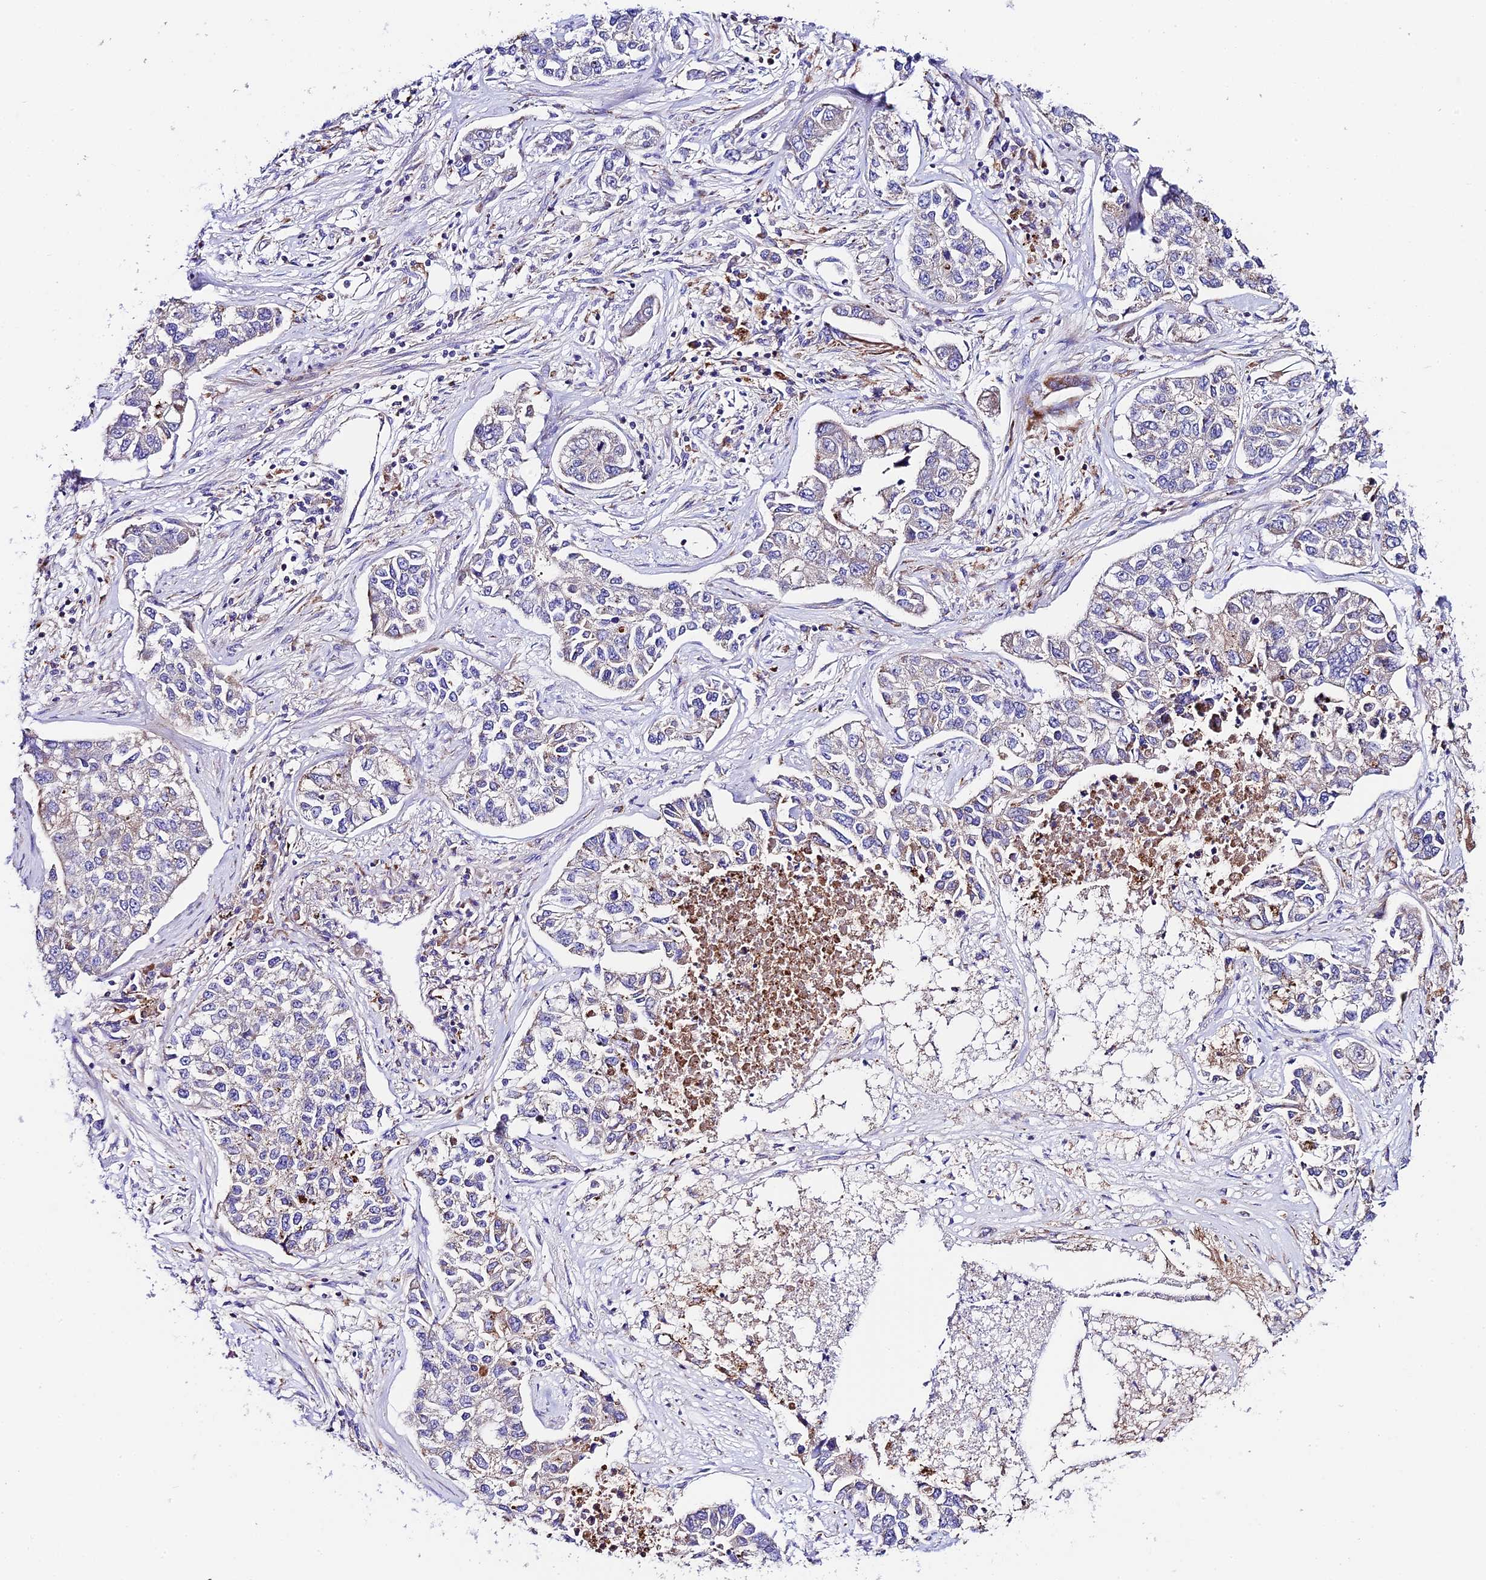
{"staining": {"intensity": "negative", "quantity": "none", "location": "none"}, "tissue": "lung cancer", "cell_type": "Tumor cells", "image_type": "cancer", "snomed": [{"axis": "morphology", "description": "Adenocarcinoma, NOS"}, {"axis": "topography", "description": "Lung"}], "caption": "DAB (3,3'-diaminobenzidine) immunohistochemical staining of human lung adenocarcinoma demonstrates no significant staining in tumor cells. (Immunohistochemistry, brightfield microscopy, high magnification).", "gene": "VPS13C", "patient": {"sex": "male", "age": 49}}